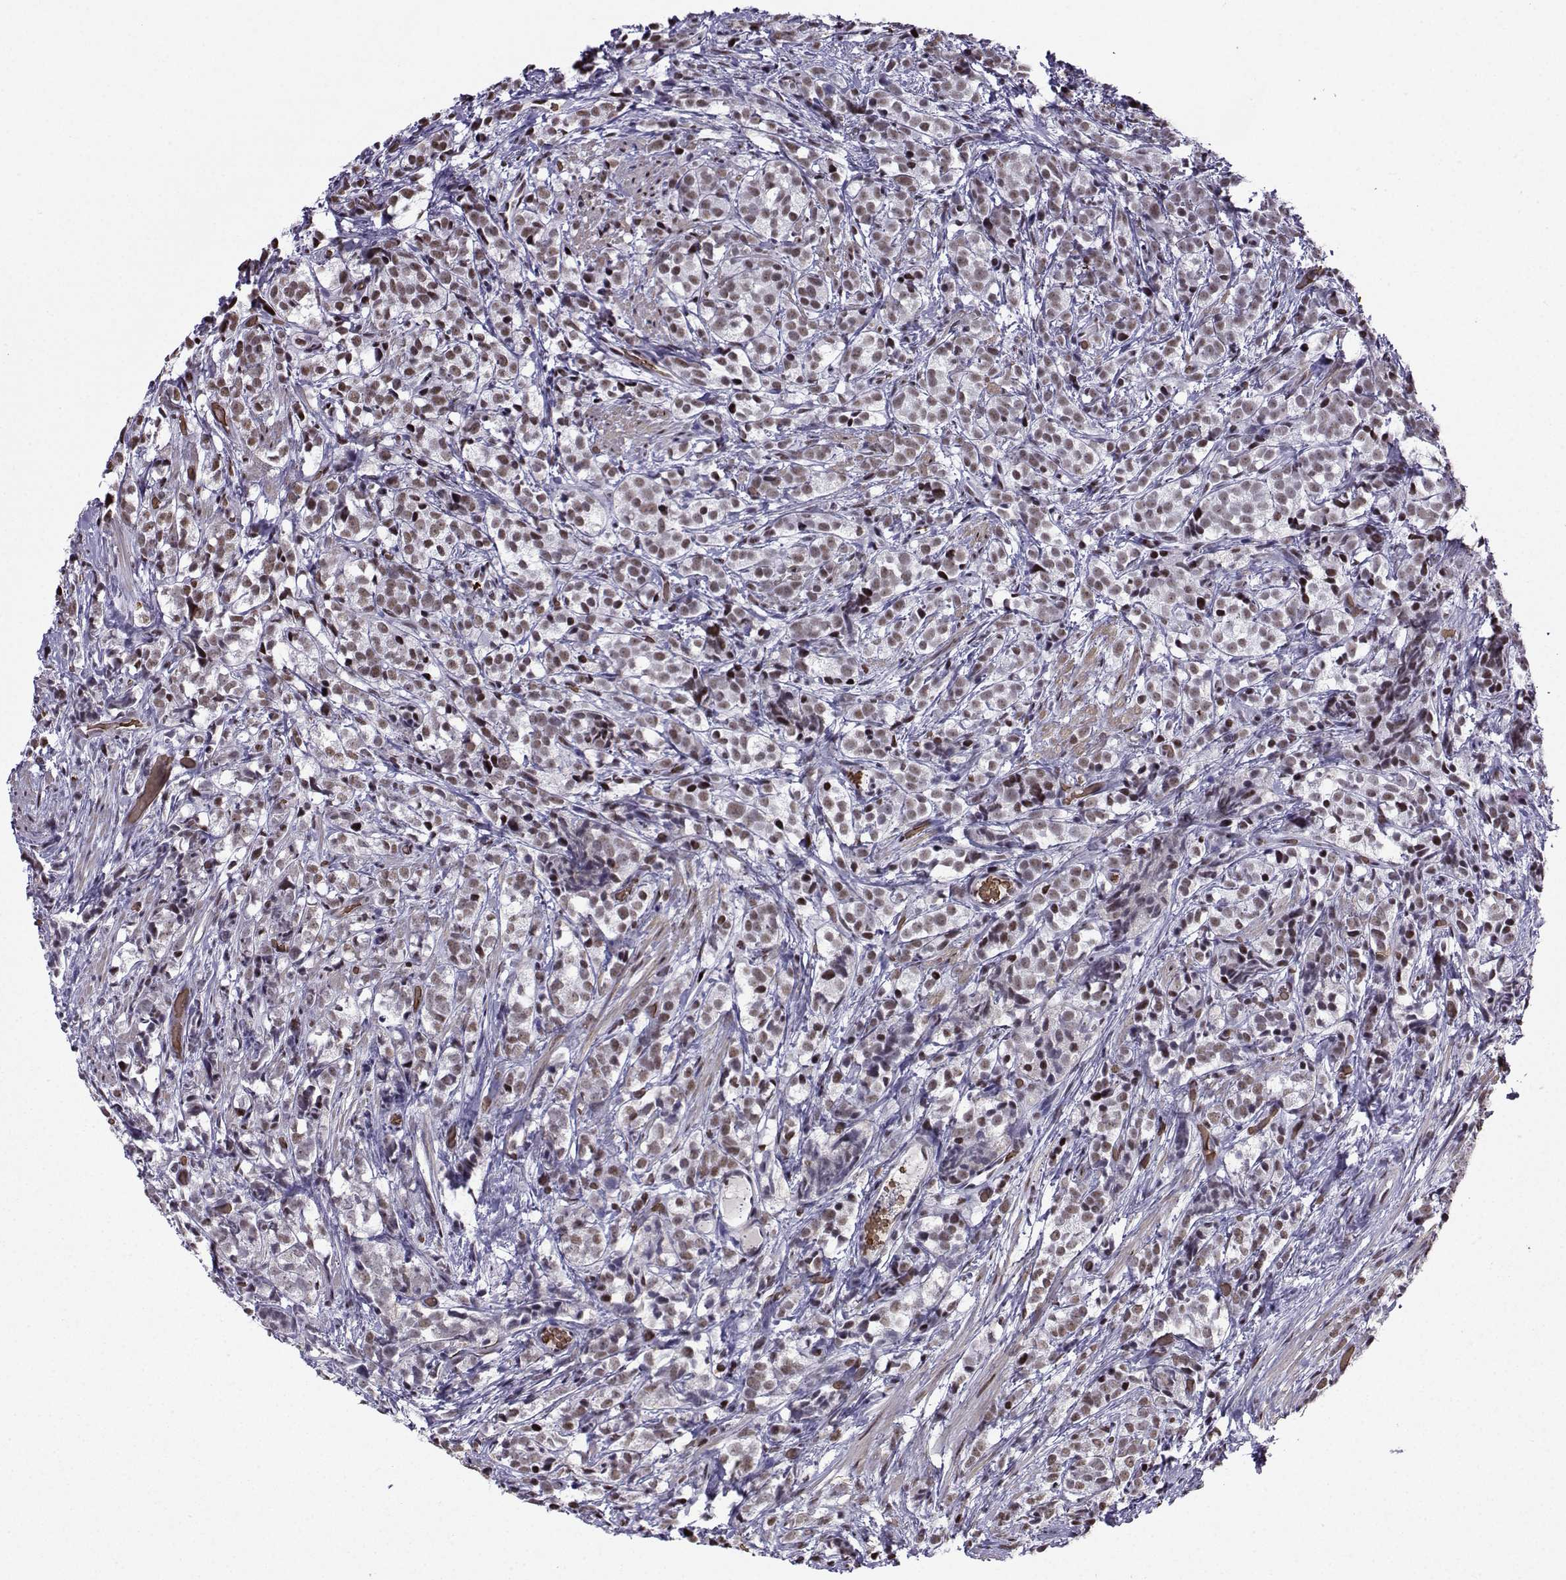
{"staining": {"intensity": "weak", "quantity": "25%-75%", "location": "nuclear"}, "tissue": "prostate cancer", "cell_type": "Tumor cells", "image_type": "cancer", "snomed": [{"axis": "morphology", "description": "Adenocarcinoma, High grade"}, {"axis": "topography", "description": "Prostate"}], "caption": "Immunohistochemical staining of human prostate cancer (high-grade adenocarcinoma) exhibits low levels of weak nuclear protein staining in about 25%-75% of tumor cells.", "gene": "CCNK", "patient": {"sex": "male", "age": 53}}